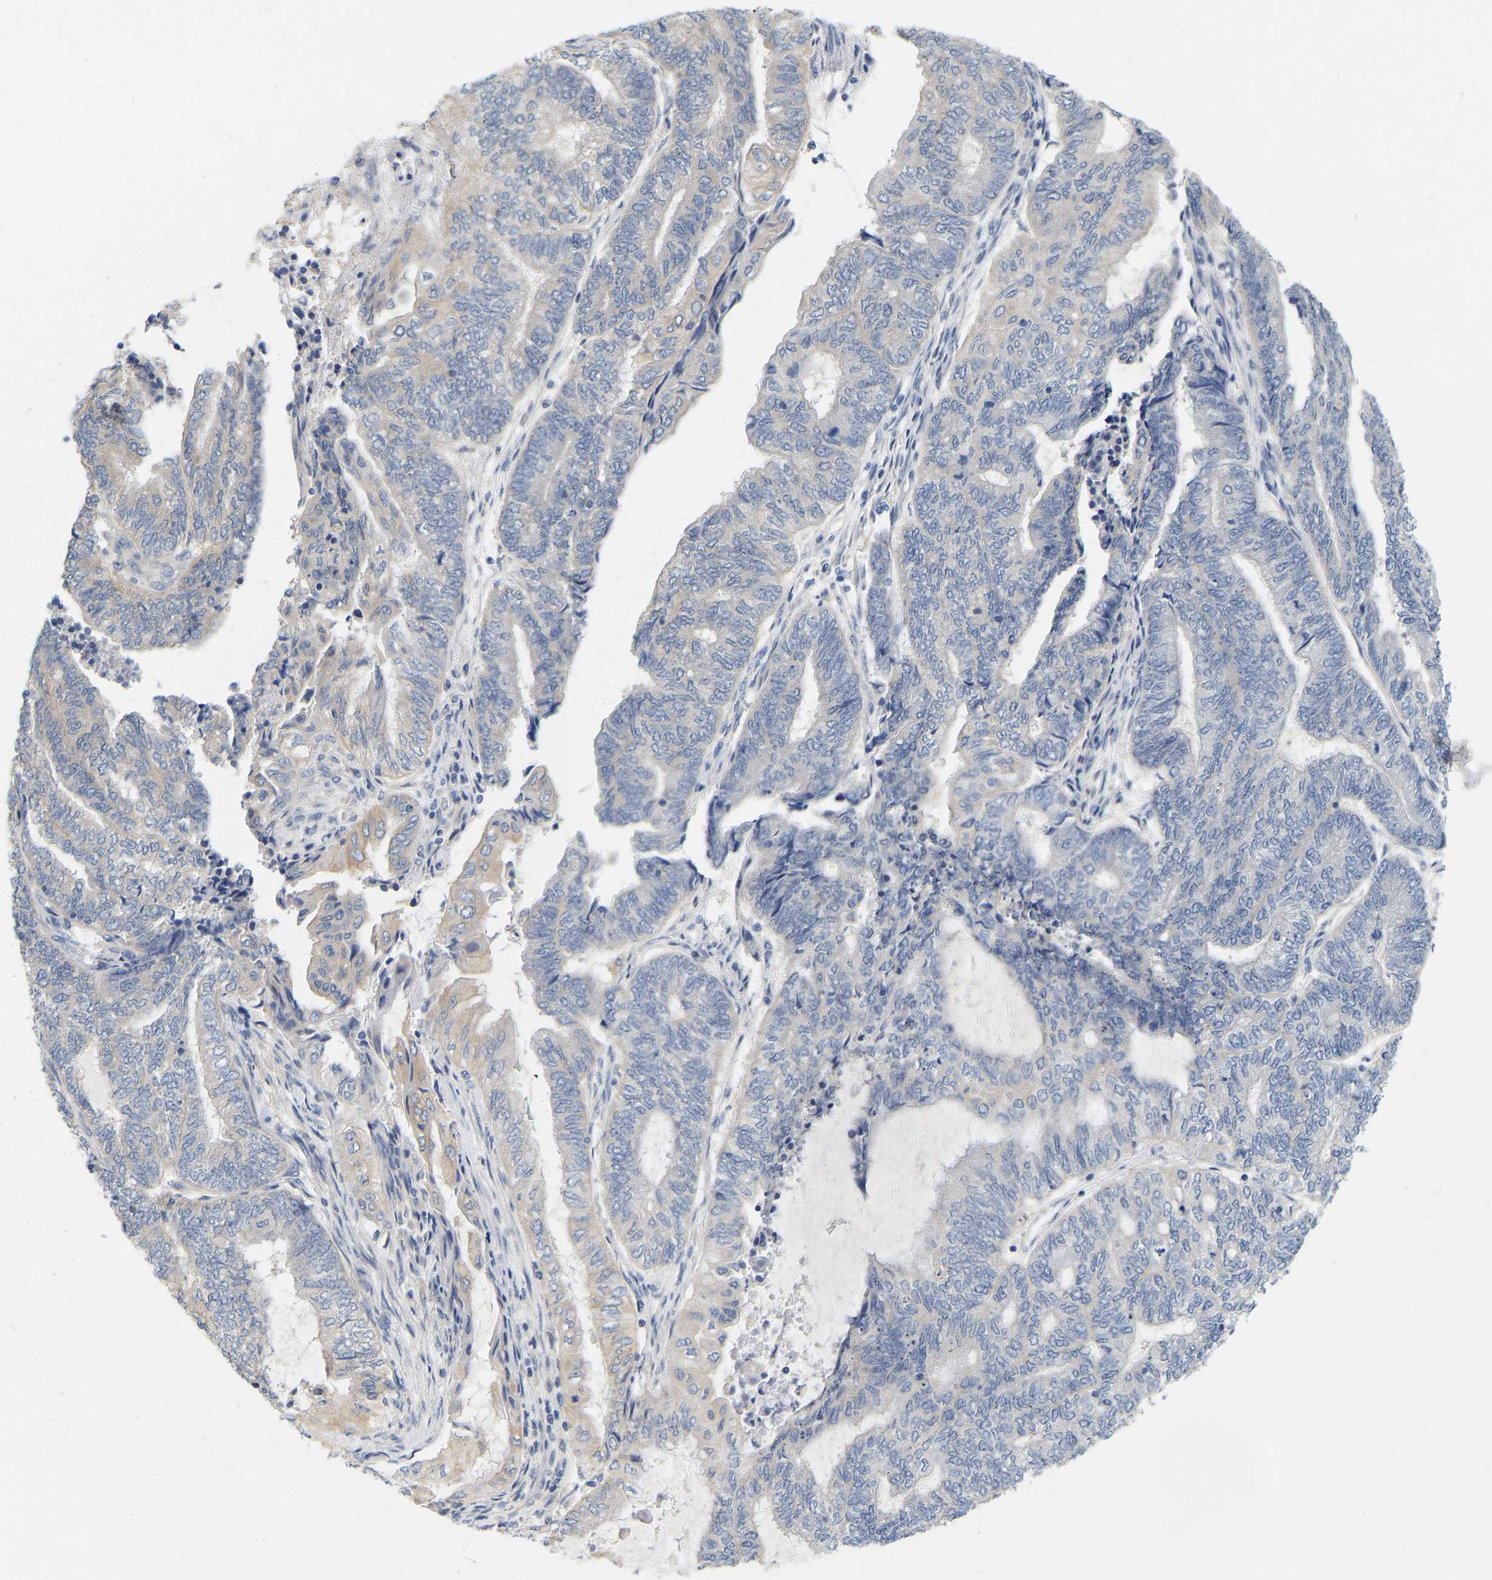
{"staining": {"intensity": "negative", "quantity": "none", "location": "none"}, "tissue": "endometrial cancer", "cell_type": "Tumor cells", "image_type": "cancer", "snomed": [{"axis": "morphology", "description": "Adenocarcinoma, NOS"}, {"axis": "topography", "description": "Uterus"}, {"axis": "topography", "description": "Endometrium"}], "caption": "This is a photomicrograph of immunohistochemistry staining of adenocarcinoma (endometrial), which shows no positivity in tumor cells. The staining was performed using DAB to visualize the protein expression in brown, while the nuclei were stained in blue with hematoxylin (Magnification: 20x).", "gene": "WIPI2", "patient": {"sex": "female", "age": 70}}